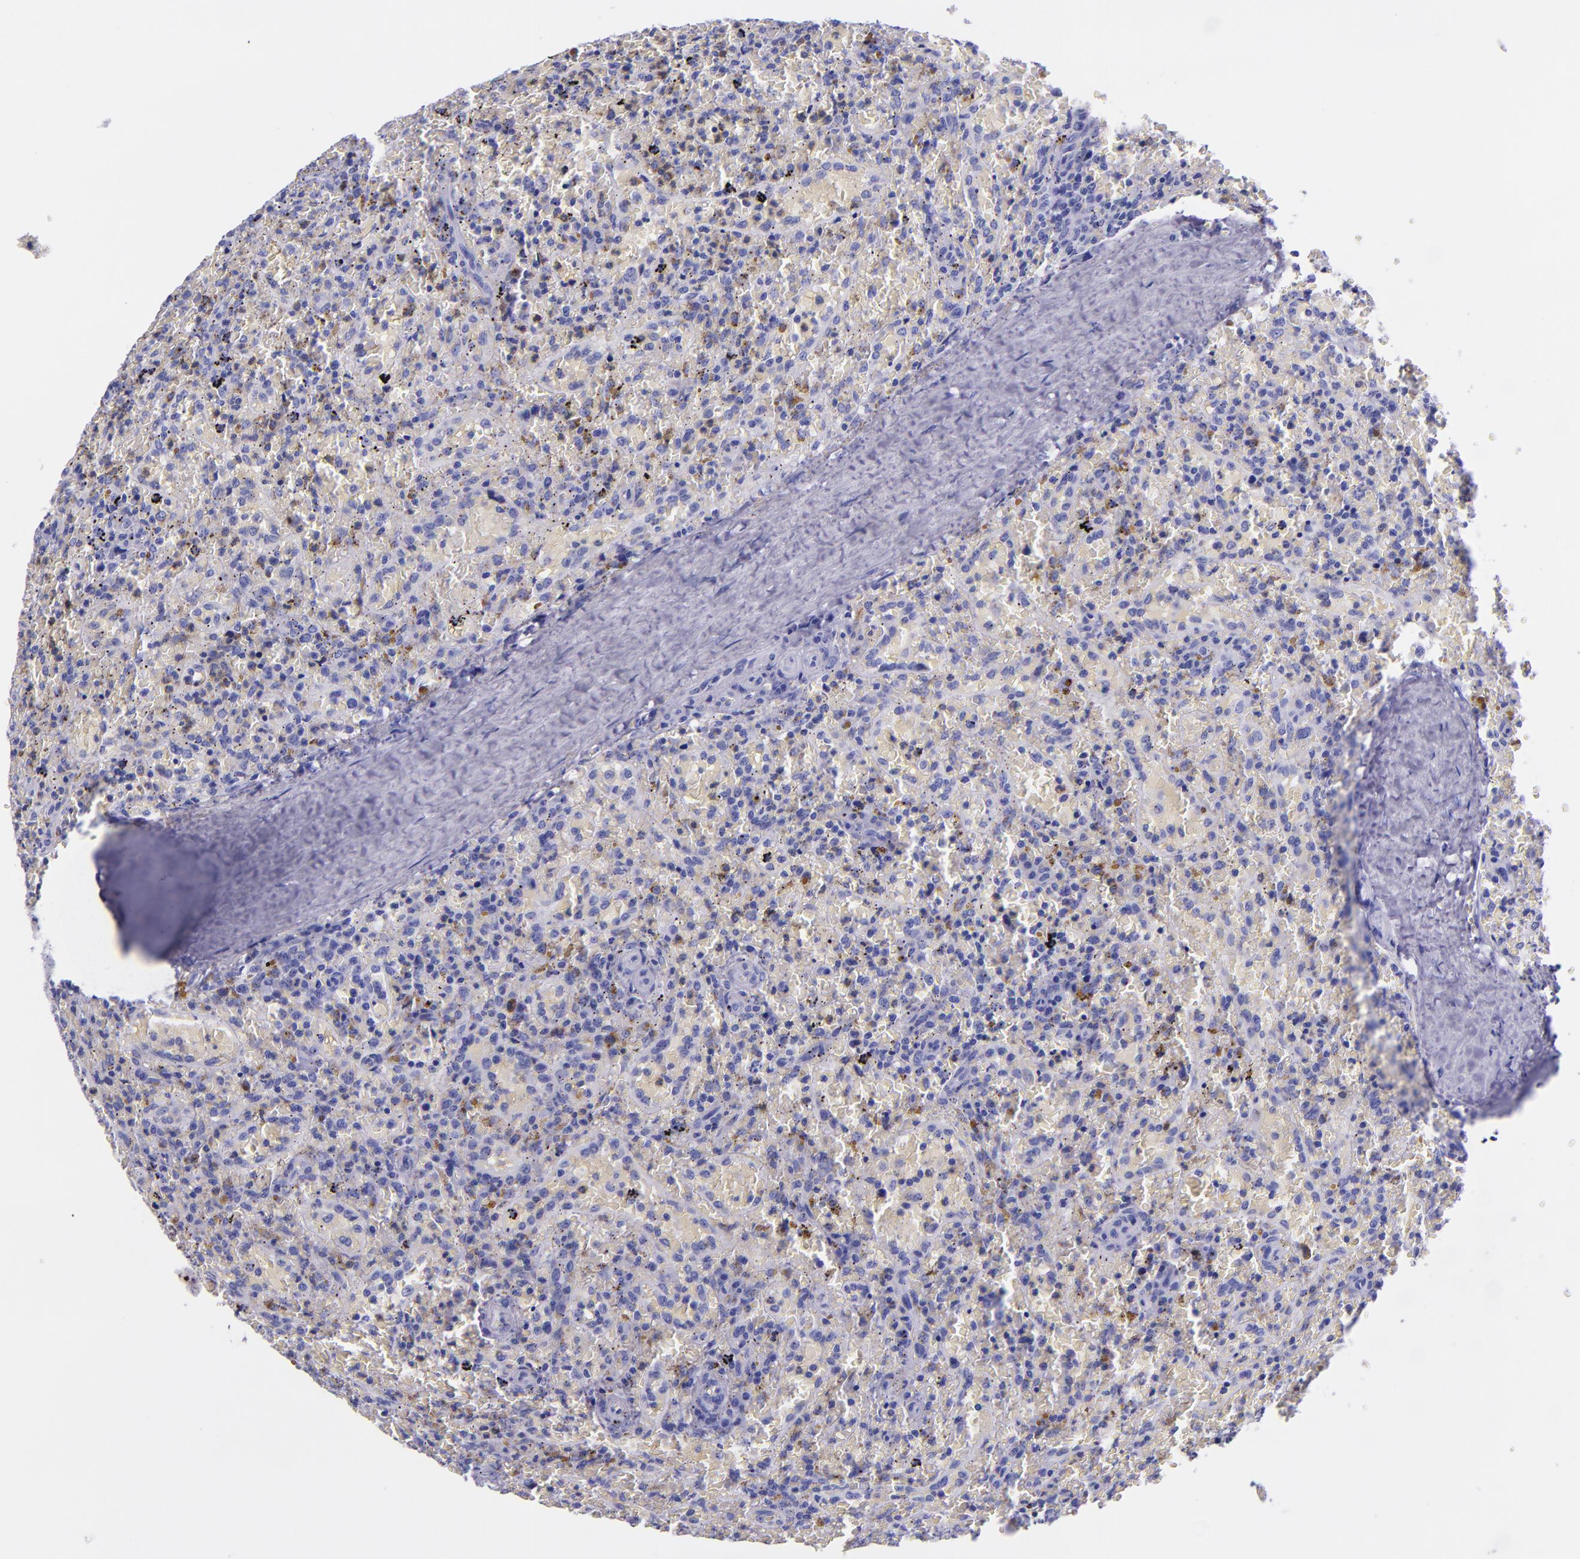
{"staining": {"intensity": "negative", "quantity": "none", "location": "none"}, "tissue": "lymphoma", "cell_type": "Tumor cells", "image_type": "cancer", "snomed": [{"axis": "morphology", "description": "Malignant lymphoma, non-Hodgkin's type, High grade"}, {"axis": "topography", "description": "Spleen"}, {"axis": "topography", "description": "Lymph node"}], "caption": "Micrograph shows no significant protein expression in tumor cells of high-grade malignant lymphoma, non-Hodgkin's type.", "gene": "SLPI", "patient": {"sex": "female", "age": 70}}